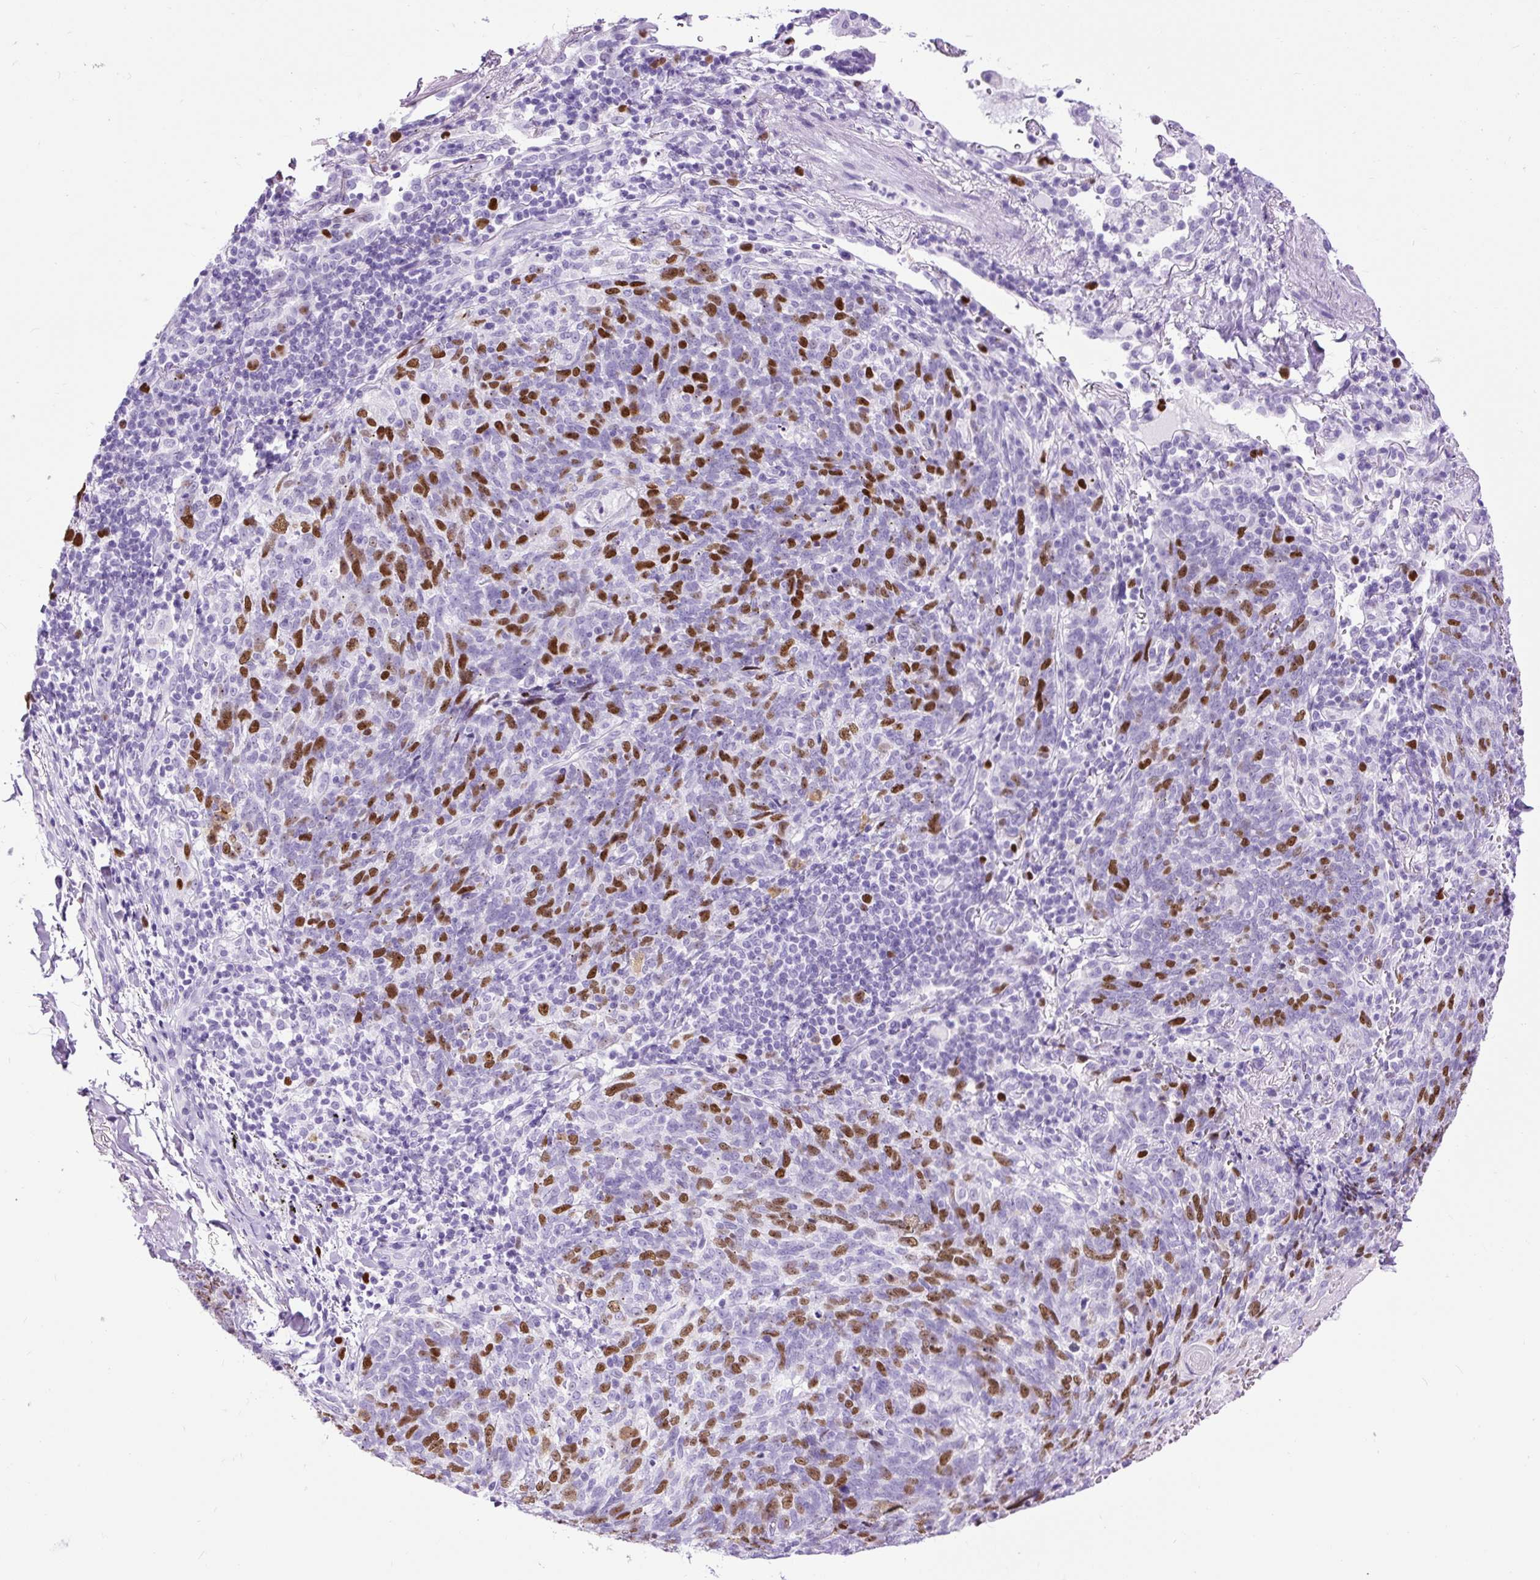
{"staining": {"intensity": "moderate", "quantity": "25%-75%", "location": "nuclear"}, "tissue": "lung cancer", "cell_type": "Tumor cells", "image_type": "cancer", "snomed": [{"axis": "morphology", "description": "Squamous cell carcinoma, NOS"}, {"axis": "topography", "description": "Lung"}], "caption": "Human lung cancer stained with a brown dye exhibits moderate nuclear positive staining in about 25%-75% of tumor cells.", "gene": "RACGAP1", "patient": {"sex": "female", "age": 72}}